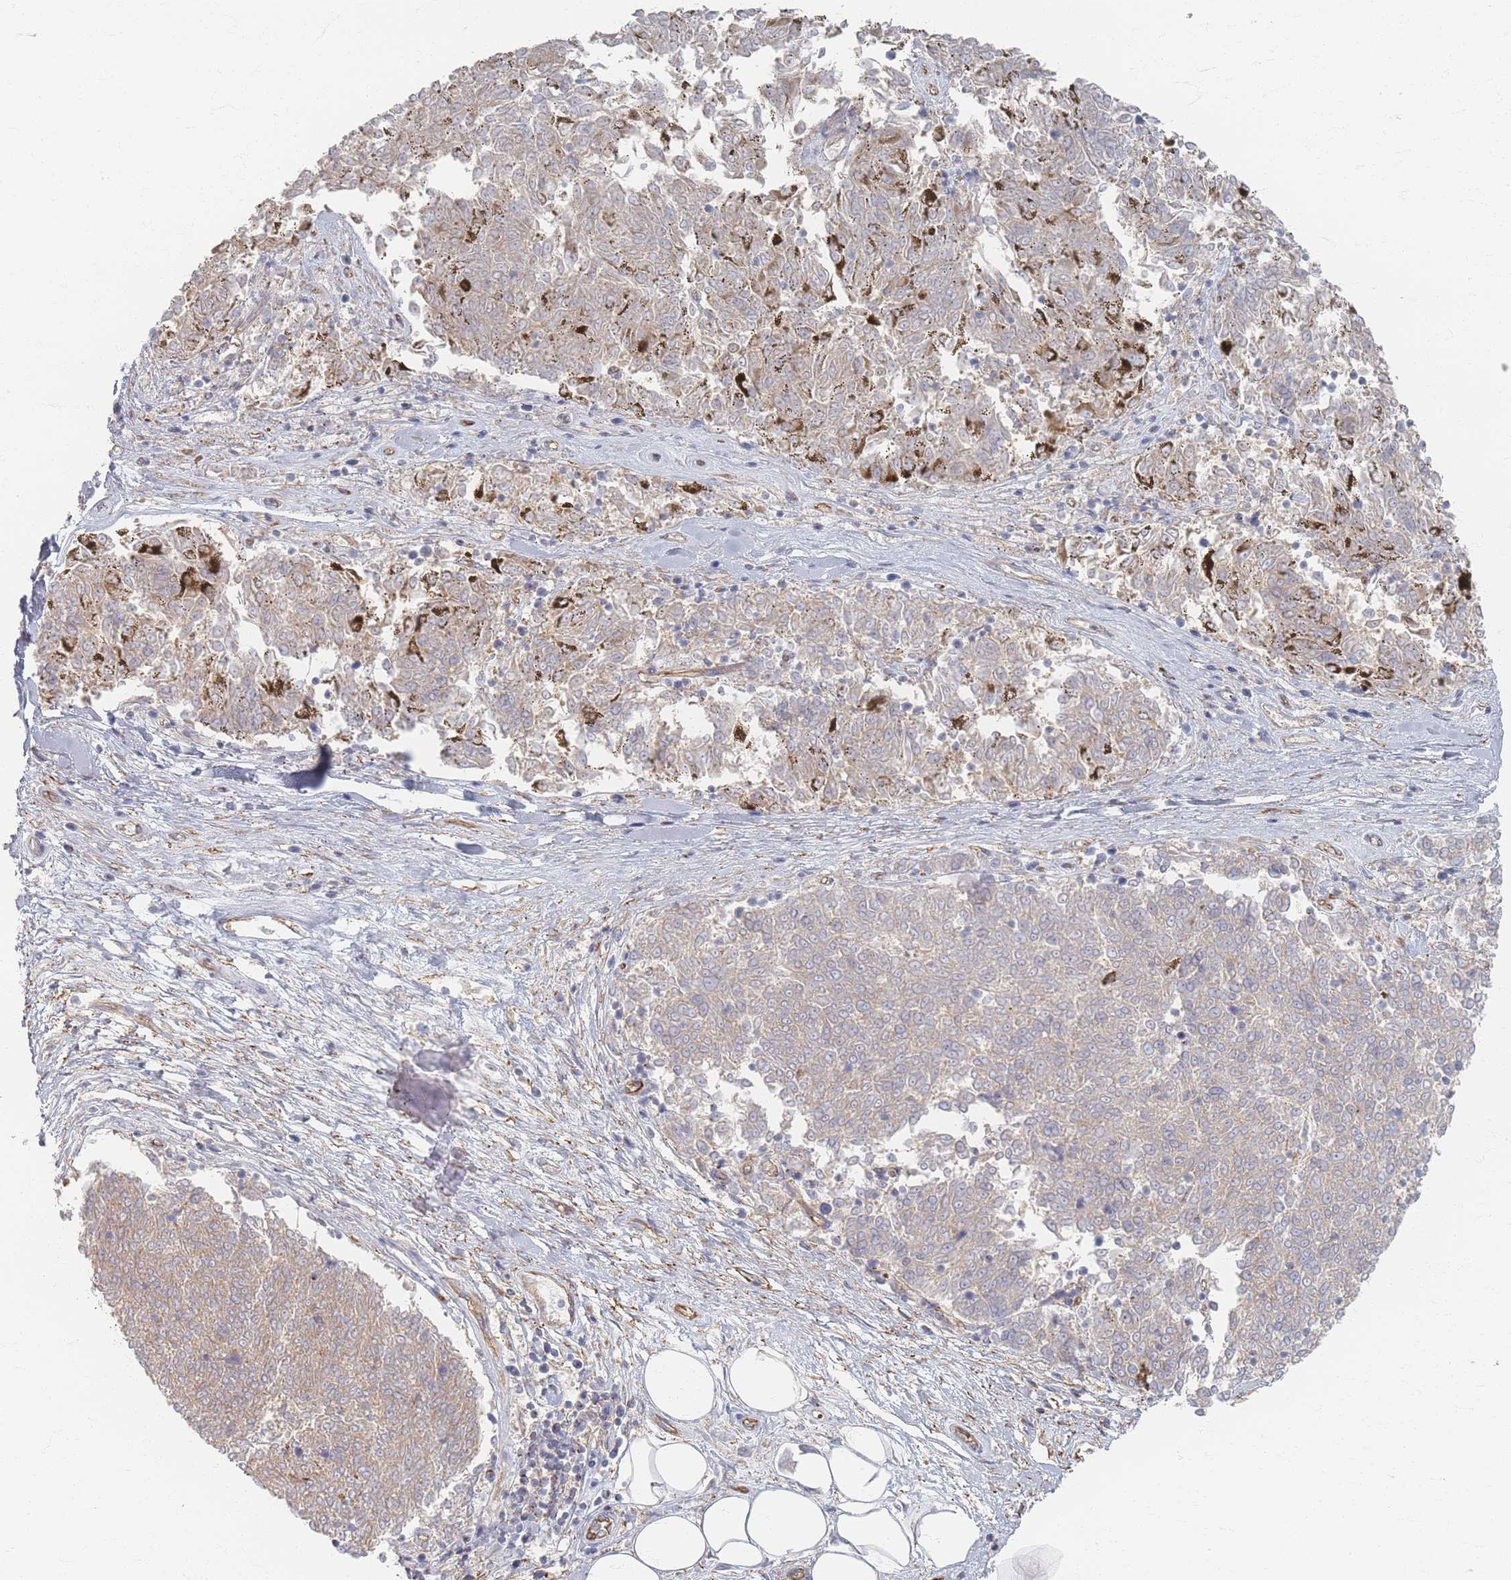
{"staining": {"intensity": "weak", "quantity": "<25%", "location": "cytoplasmic/membranous"}, "tissue": "melanoma", "cell_type": "Tumor cells", "image_type": "cancer", "snomed": [{"axis": "morphology", "description": "Malignant melanoma, NOS"}, {"axis": "topography", "description": "Skin"}], "caption": "Tumor cells show no significant positivity in malignant melanoma.", "gene": "GNB1", "patient": {"sex": "female", "age": 72}}